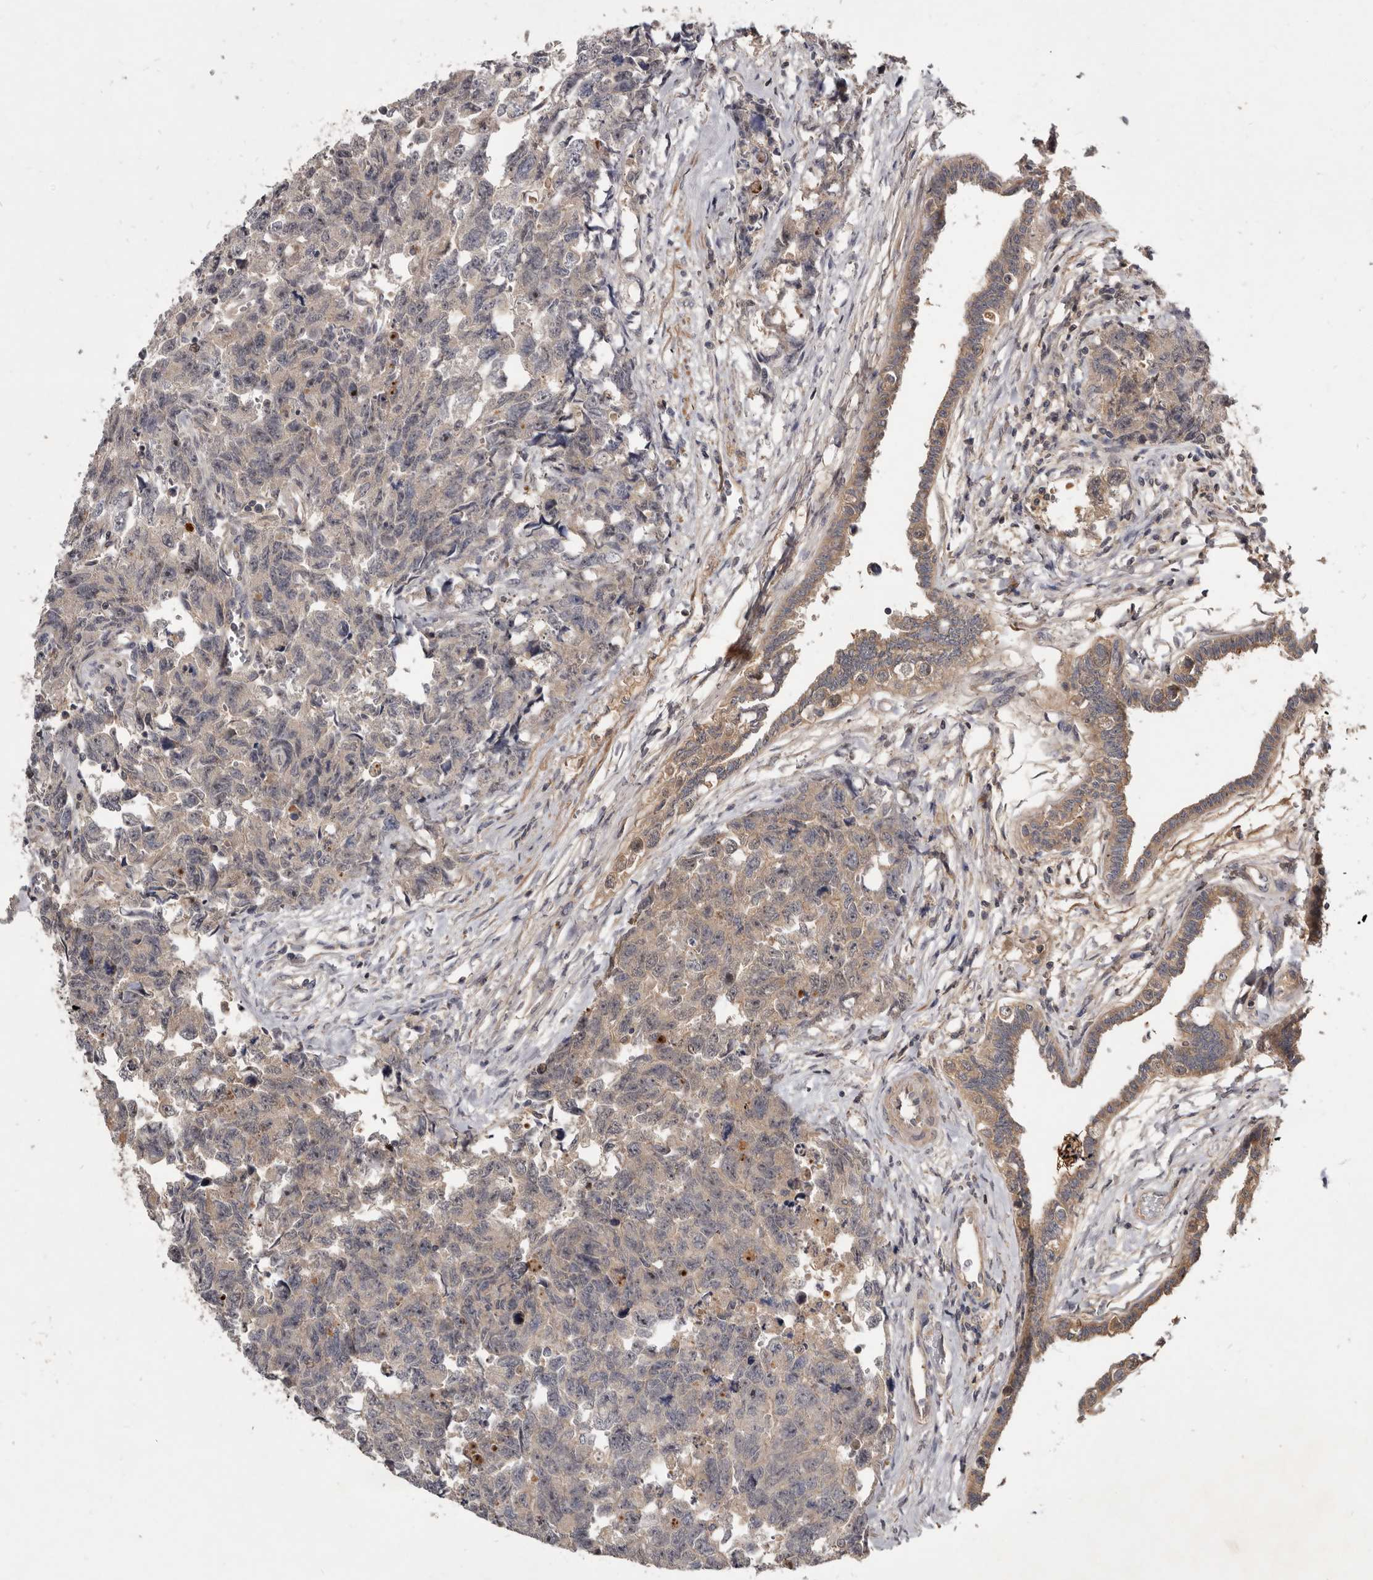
{"staining": {"intensity": "weak", "quantity": "<25%", "location": "cytoplasmic/membranous"}, "tissue": "testis cancer", "cell_type": "Tumor cells", "image_type": "cancer", "snomed": [{"axis": "morphology", "description": "Carcinoma, Embryonal, NOS"}, {"axis": "topography", "description": "Testis"}], "caption": "IHC photomicrograph of testis cancer (embryonal carcinoma) stained for a protein (brown), which demonstrates no expression in tumor cells. (IHC, brightfield microscopy, high magnification).", "gene": "TTC39A", "patient": {"sex": "male", "age": 31}}